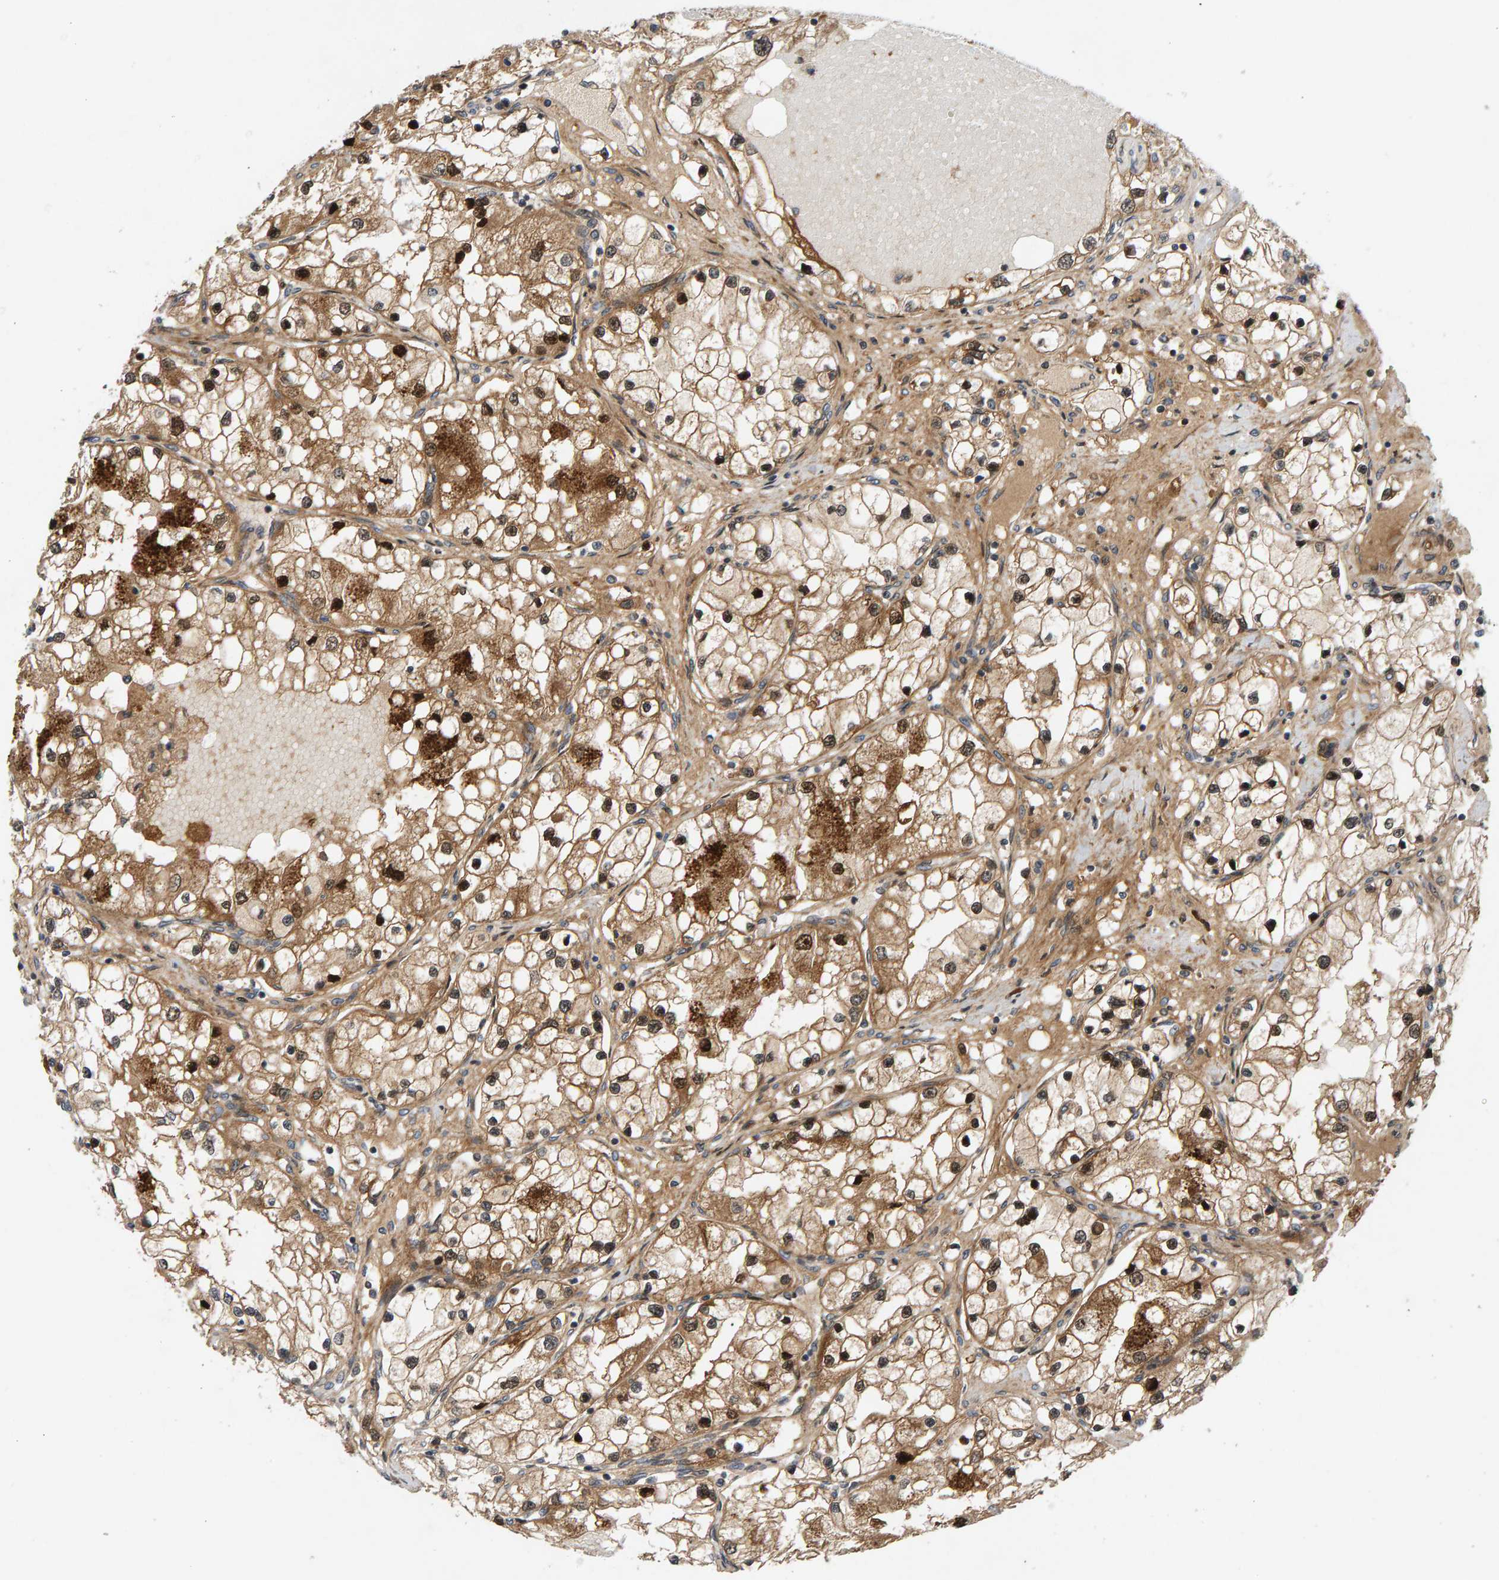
{"staining": {"intensity": "moderate", "quantity": ">75%", "location": "cytoplasmic/membranous"}, "tissue": "renal cancer", "cell_type": "Tumor cells", "image_type": "cancer", "snomed": [{"axis": "morphology", "description": "Adenocarcinoma, NOS"}, {"axis": "topography", "description": "Kidney"}], "caption": "Immunohistochemical staining of renal adenocarcinoma demonstrates moderate cytoplasmic/membranous protein staining in approximately >75% of tumor cells. (DAB IHC with brightfield microscopy, high magnification).", "gene": "BAHCC1", "patient": {"sex": "male", "age": 68}}